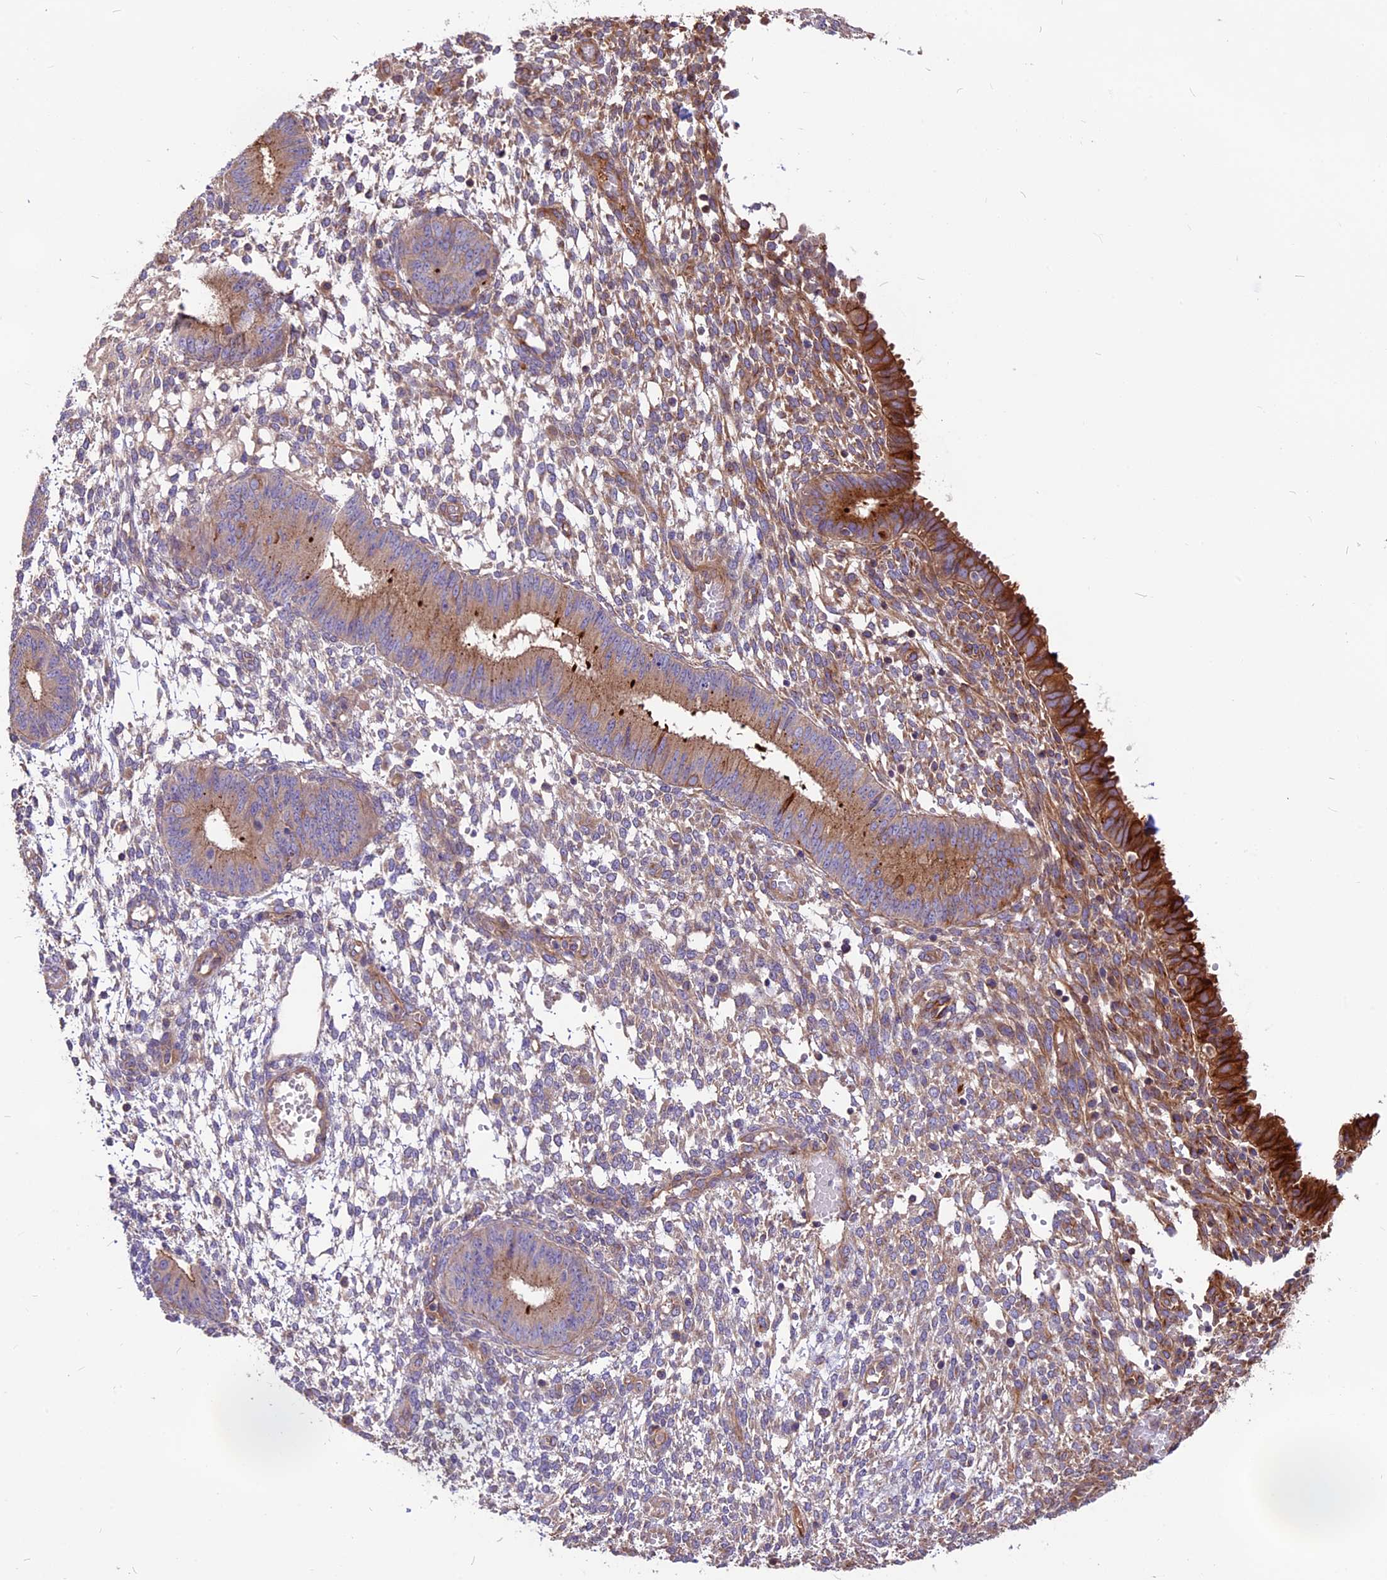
{"staining": {"intensity": "weak", "quantity": "25%-75%", "location": "cytoplasmic/membranous"}, "tissue": "endometrium", "cell_type": "Cells in endometrial stroma", "image_type": "normal", "snomed": [{"axis": "morphology", "description": "Normal tissue, NOS"}, {"axis": "topography", "description": "Endometrium"}], "caption": "Immunohistochemistry (IHC) of unremarkable endometrium displays low levels of weak cytoplasmic/membranous expression in about 25%-75% of cells in endometrial stroma. (DAB (3,3'-diaminobenzidine) IHC, brown staining for protein, blue staining for nuclei).", "gene": "ANO3", "patient": {"sex": "female", "age": 49}}